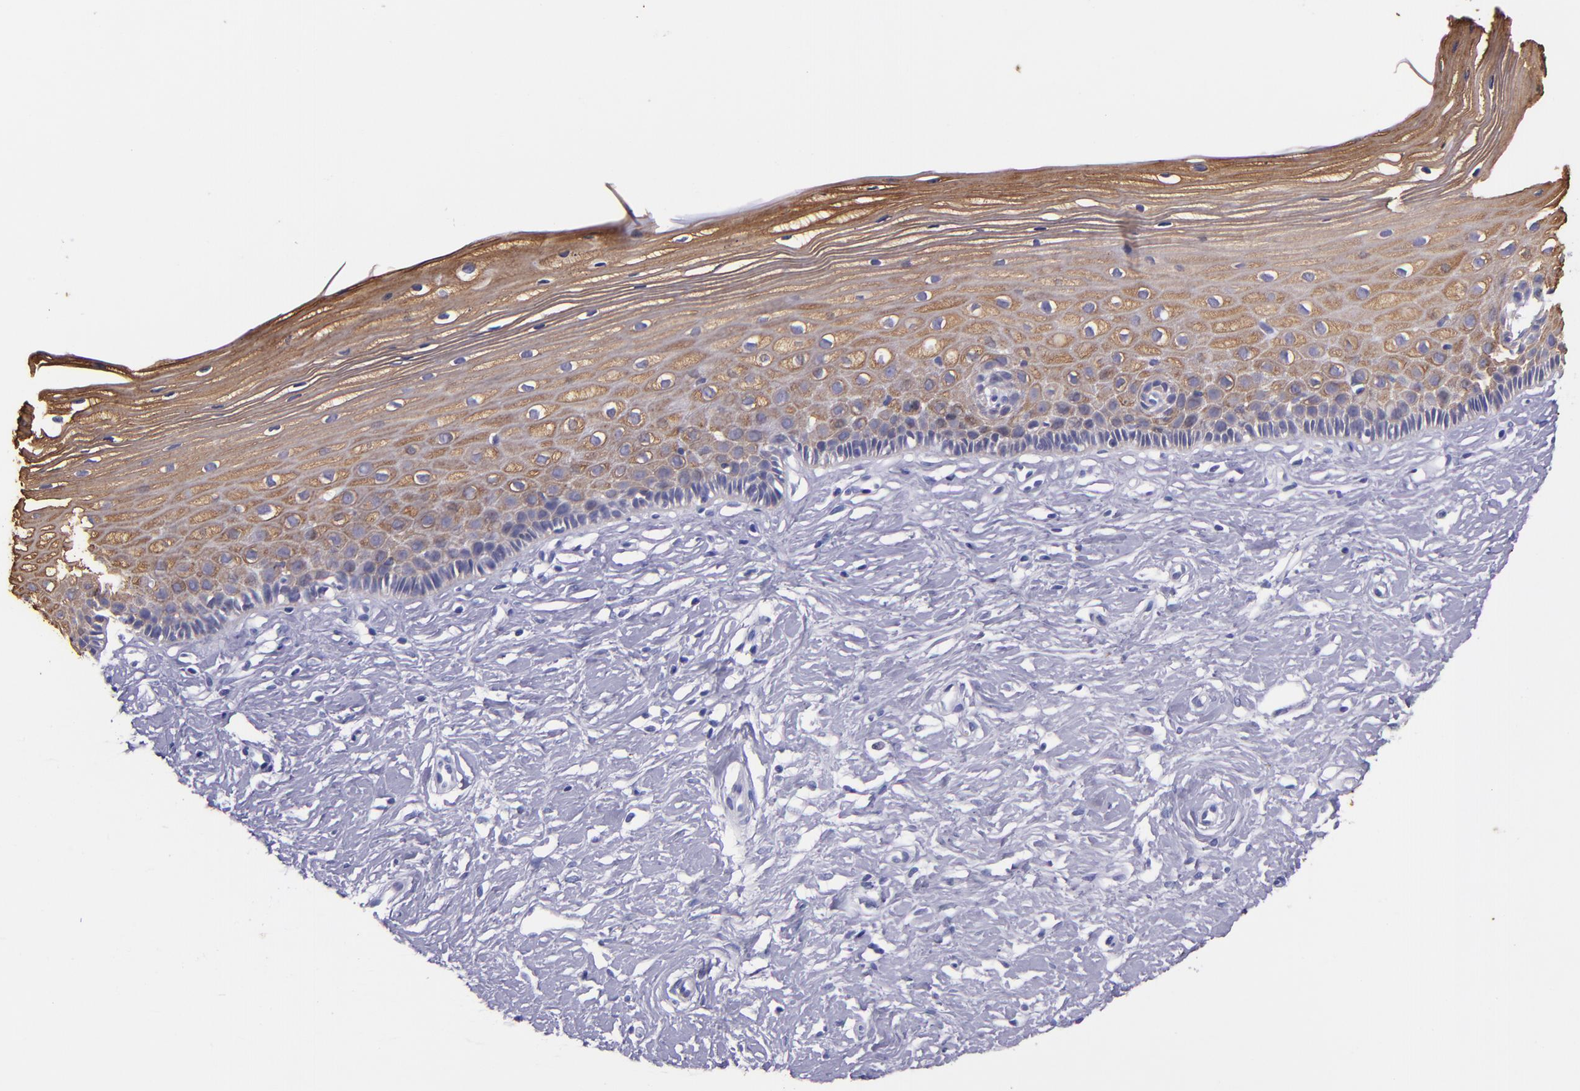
{"staining": {"intensity": "weak", "quantity": ">75%", "location": "cytoplasmic/membranous"}, "tissue": "cervix", "cell_type": "Glandular cells", "image_type": "normal", "snomed": [{"axis": "morphology", "description": "Normal tissue, NOS"}, {"axis": "topography", "description": "Cervix"}], "caption": "Immunohistochemistry micrograph of normal cervix stained for a protein (brown), which demonstrates low levels of weak cytoplasmic/membranous staining in approximately >75% of glandular cells.", "gene": "KRT4", "patient": {"sex": "female", "age": 40}}